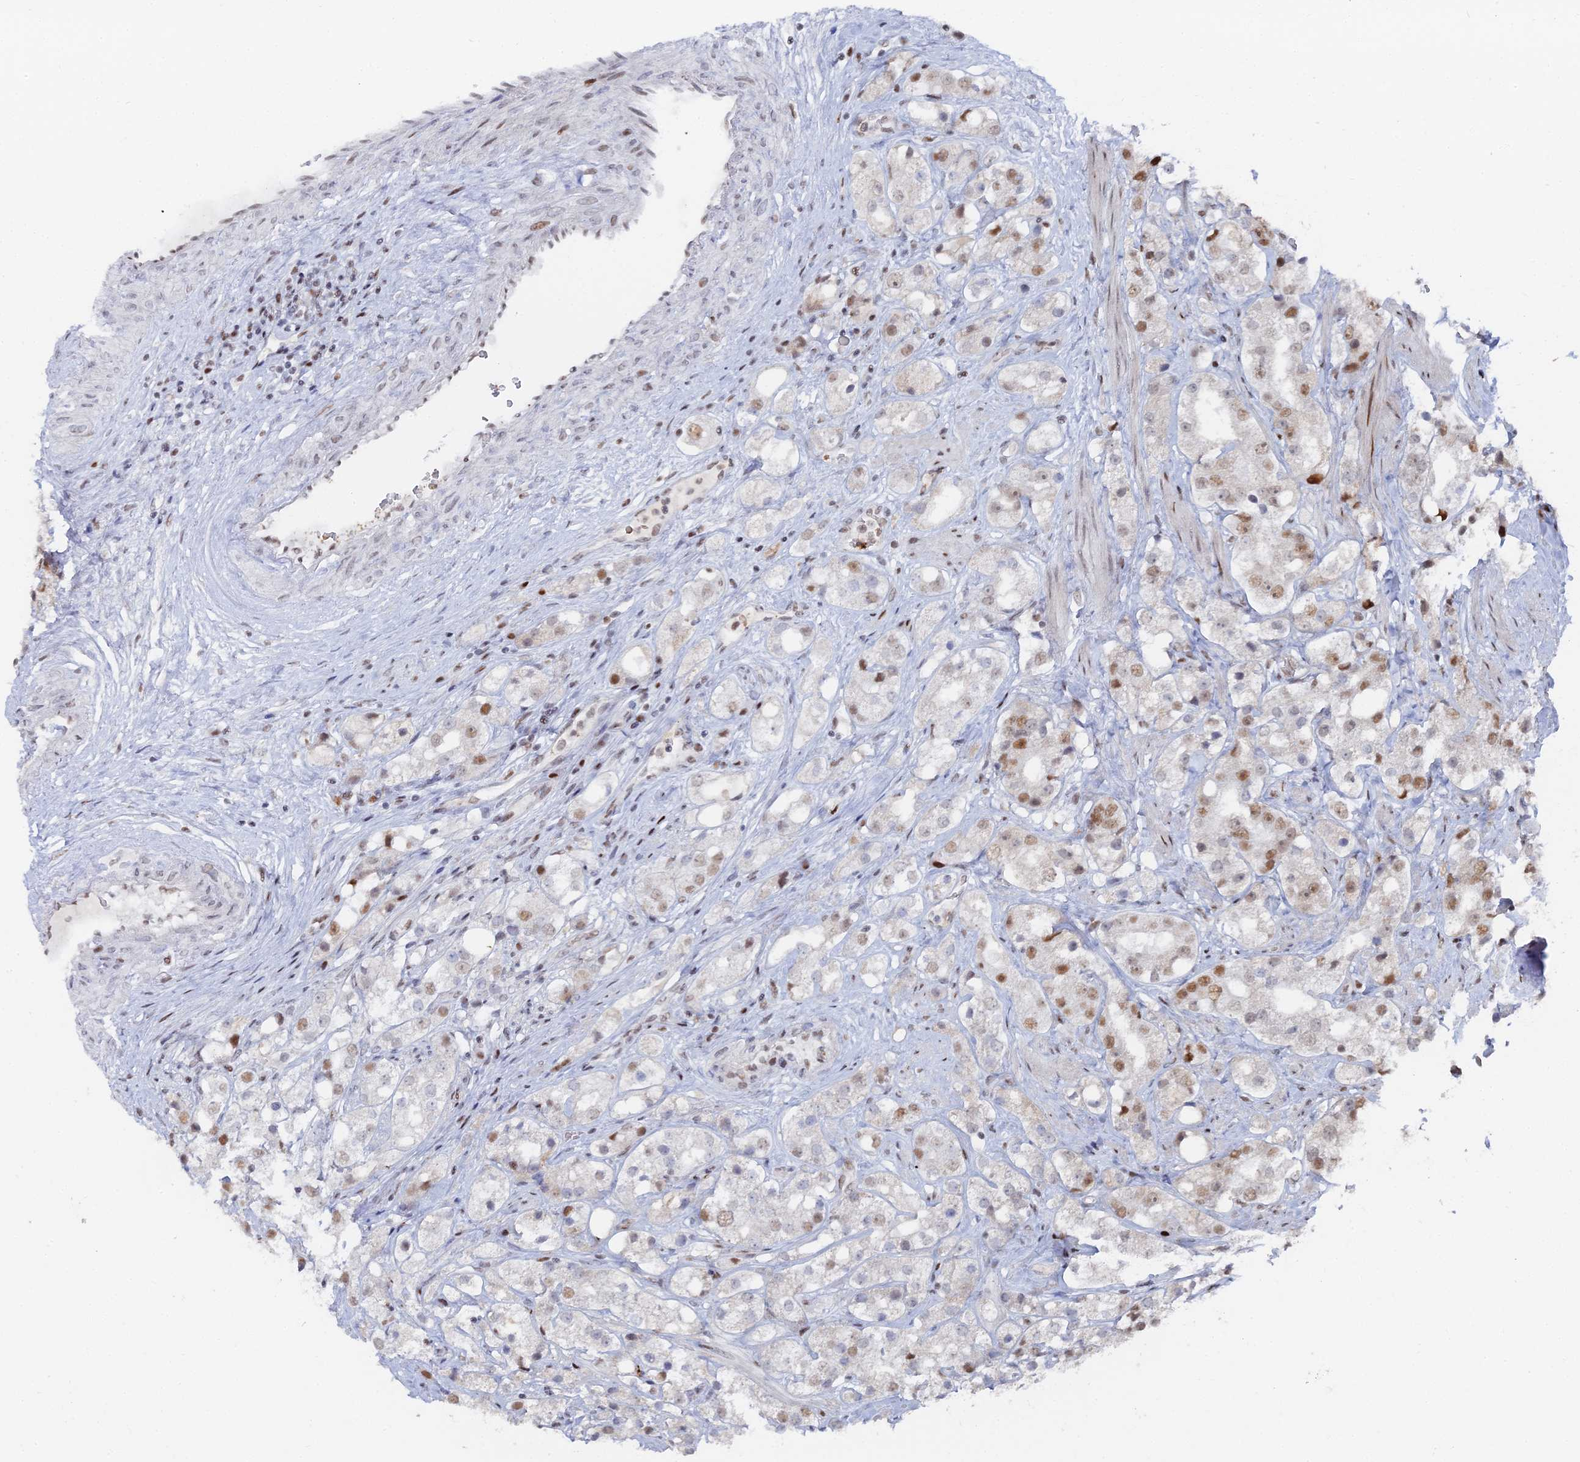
{"staining": {"intensity": "moderate", "quantity": "25%-75%", "location": "nuclear"}, "tissue": "prostate cancer", "cell_type": "Tumor cells", "image_type": "cancer", "snomed": [{"axis": "morphology", "description": "Adenocarcinoma, NOS"}, {"axis": "topography", "description": "Prostate"}], "caption": "Immunohistochemistry (IHC) photomicrograph of prostate adenocarcinoma stained for a protein (brown), which reveals medium levels of moderate nuclear staining in approximately 25%-75% of tumor cells.", "gene": "GSC2", "patient": {"sex": "male", "age": 79}}